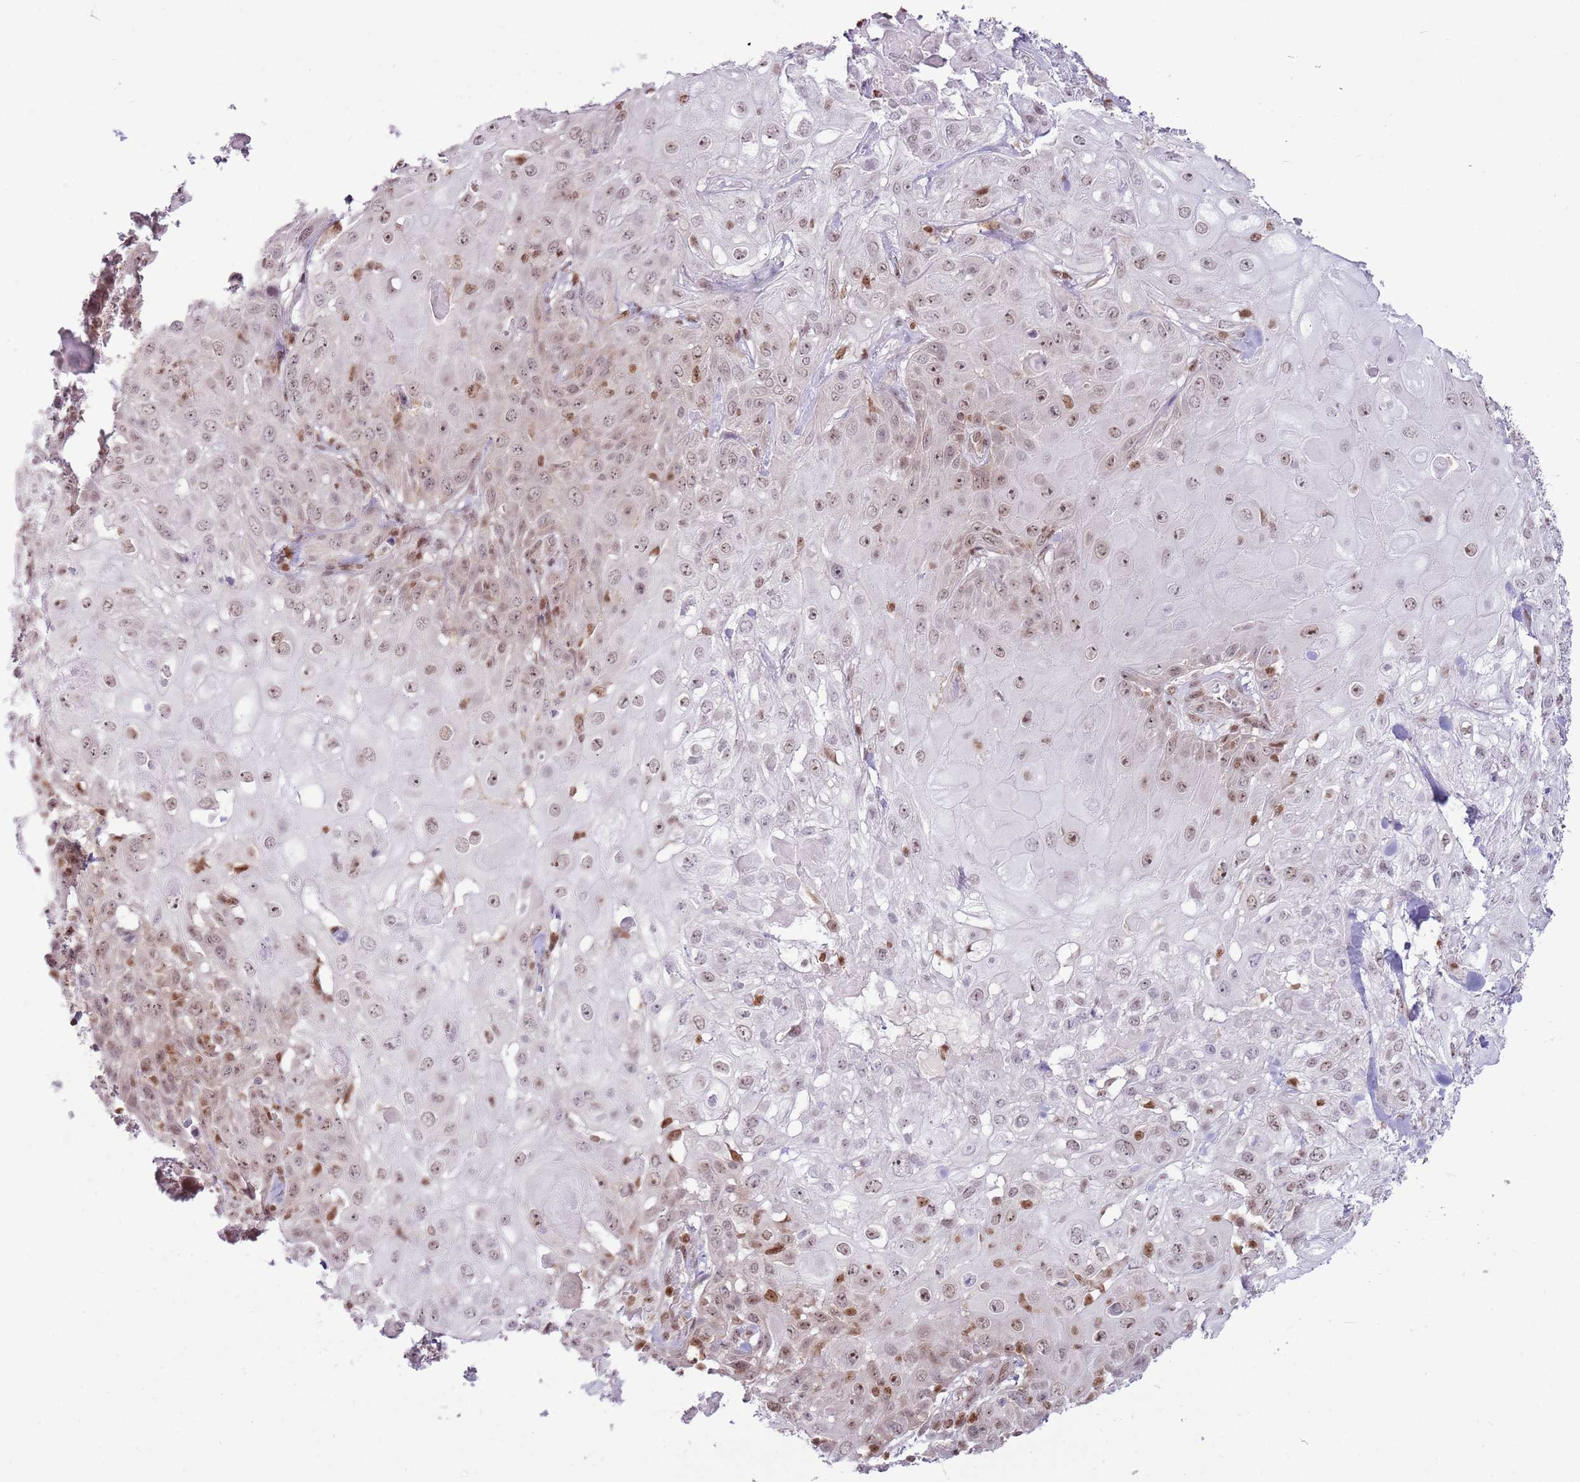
{"staining": {"intensity": "weak", "quantity": "25%-75%", "location": "nuclear"}, "tissue": "skin cancer", "cell_type": "Tumor cells", "image_type": "cancer", "snomed": [{"axis": "morphology", "description": "Normal tissue, NOS"}, {"axis": "morphology", "description": "Squamous cell carcinoma, NOS"}, {"axis": "topography", "description": "Skin"}, {"axis": "topography", "description": "Cartilage tissue"}], "caption": "Immunohistochemistry of human skin cancer exhibits low levels of weak nuclear positivity in approximately 25%-75% of tumor cells.", "gene": "SELENOH", "patient": {"sex": "female", "age": 79}}